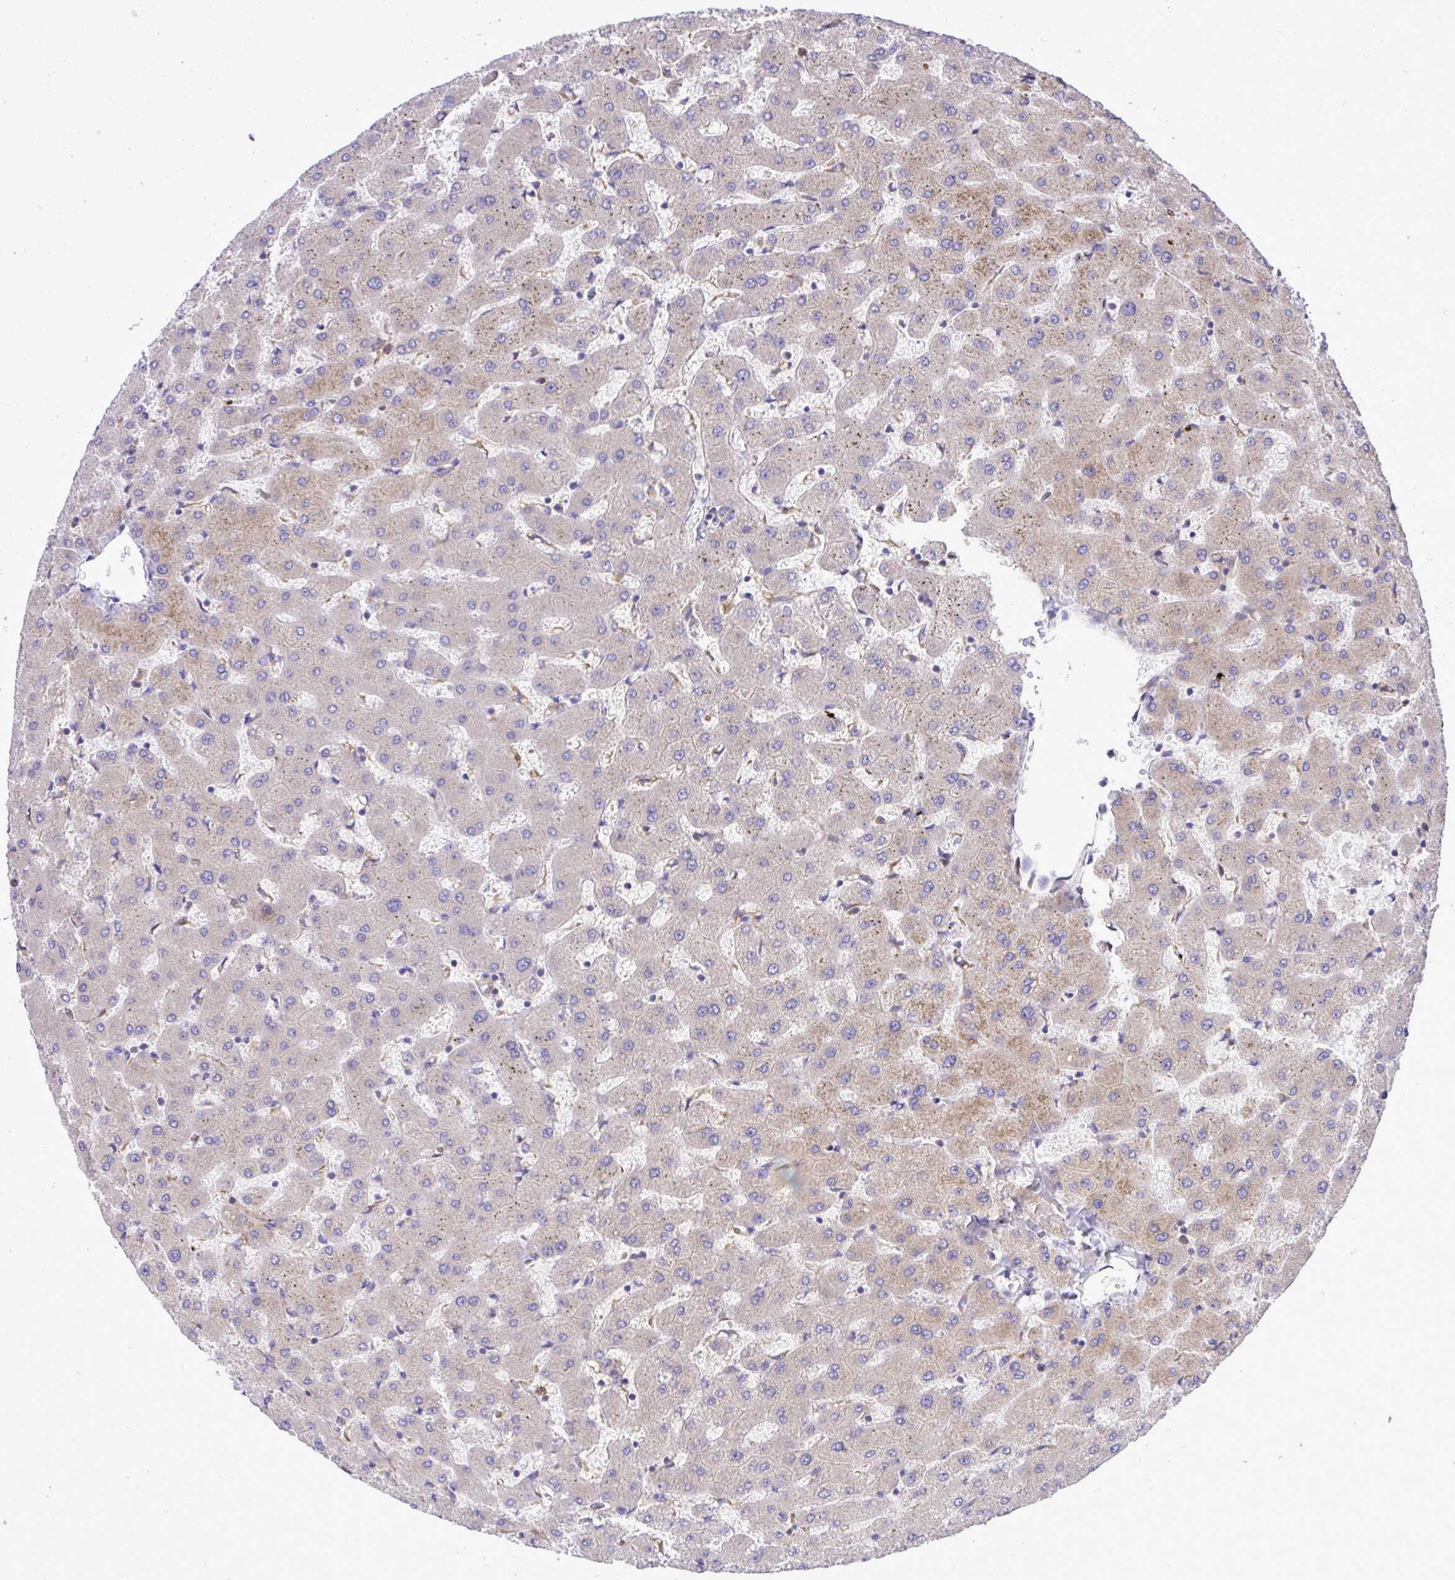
{"staining": {"intensity": "negative", "quantity": "none", "location": "none"}, "tissue": "liver", "cell_type": "Cholangiocytes", "image_type": "normal", "snomed": [{"axis": "morphology", "description": "Normal tissue, NOS"}, {"axis": "topography", "description": "Liver"}], "caption": "Liver was stained to show a protein in brown. There is no significant positivity in cholangiocytes.", "gene": "PAIP2", "patient": {"sex": "female", "age": 63}}